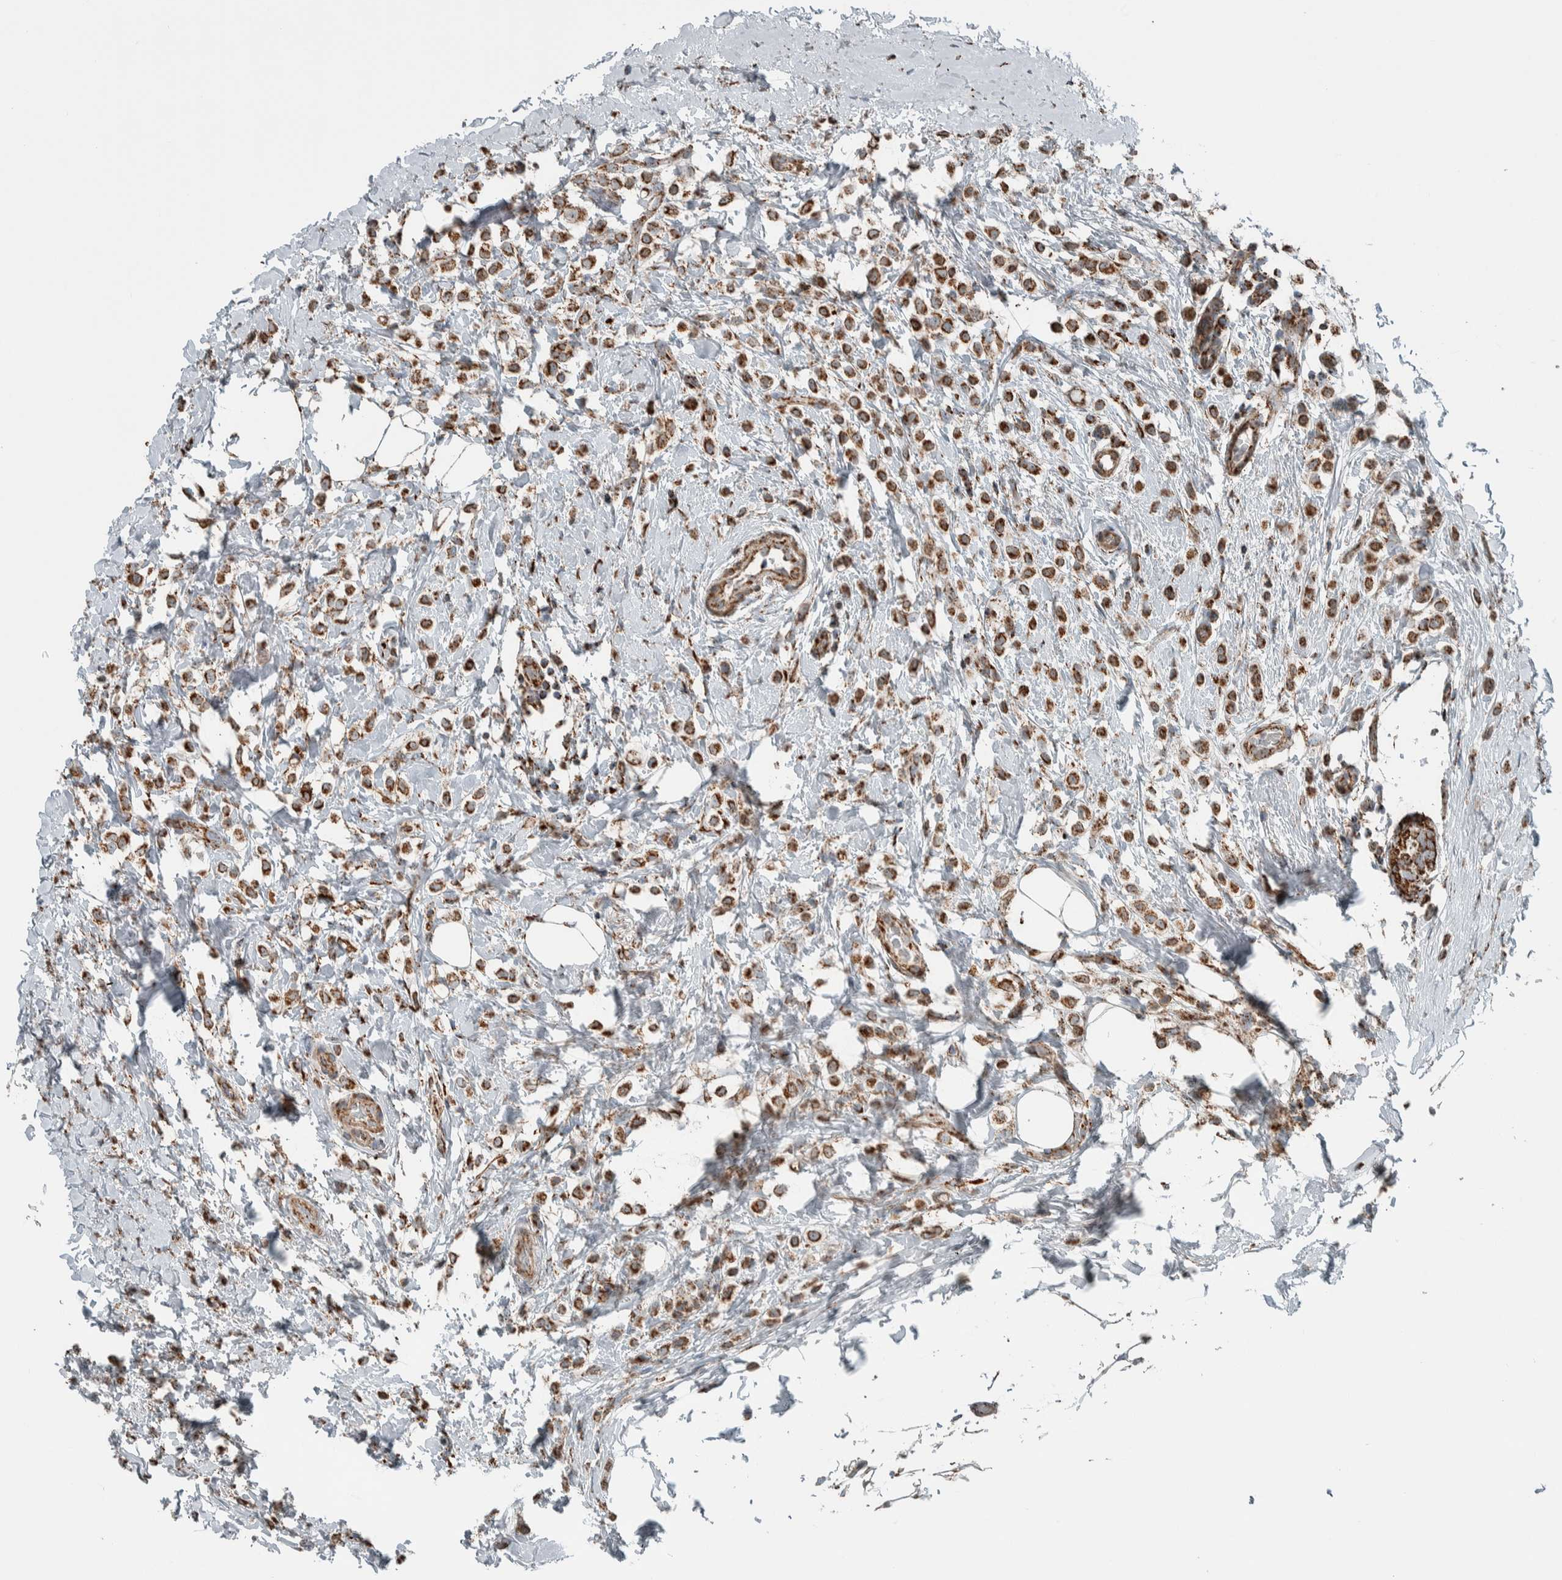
{"staining": {"intensity": "strong", "quantity": ">75%", "location": "cytoplasmic/membranous"}, "tissue": "breast cancer", "cell_type": "Tumor cells", "image_type": "cancer", "snomed": [{"axis": "morphology", "description": "Lobular carcinoma"}, {"axis": "topography", "description": "Breast"}], "caption": "Strong cytoplasmic/membranous staining is seen in about >75% of tumor cells in breast cancer (lobular carcinoma). The staining was performed using DAB to visualize the protein expression in brown, while the nuclei were stained in blue with hematoxylin (Magnification: 20x).", "gene": "CNTROB", "patient": {"sex": "female", "age": 50}}